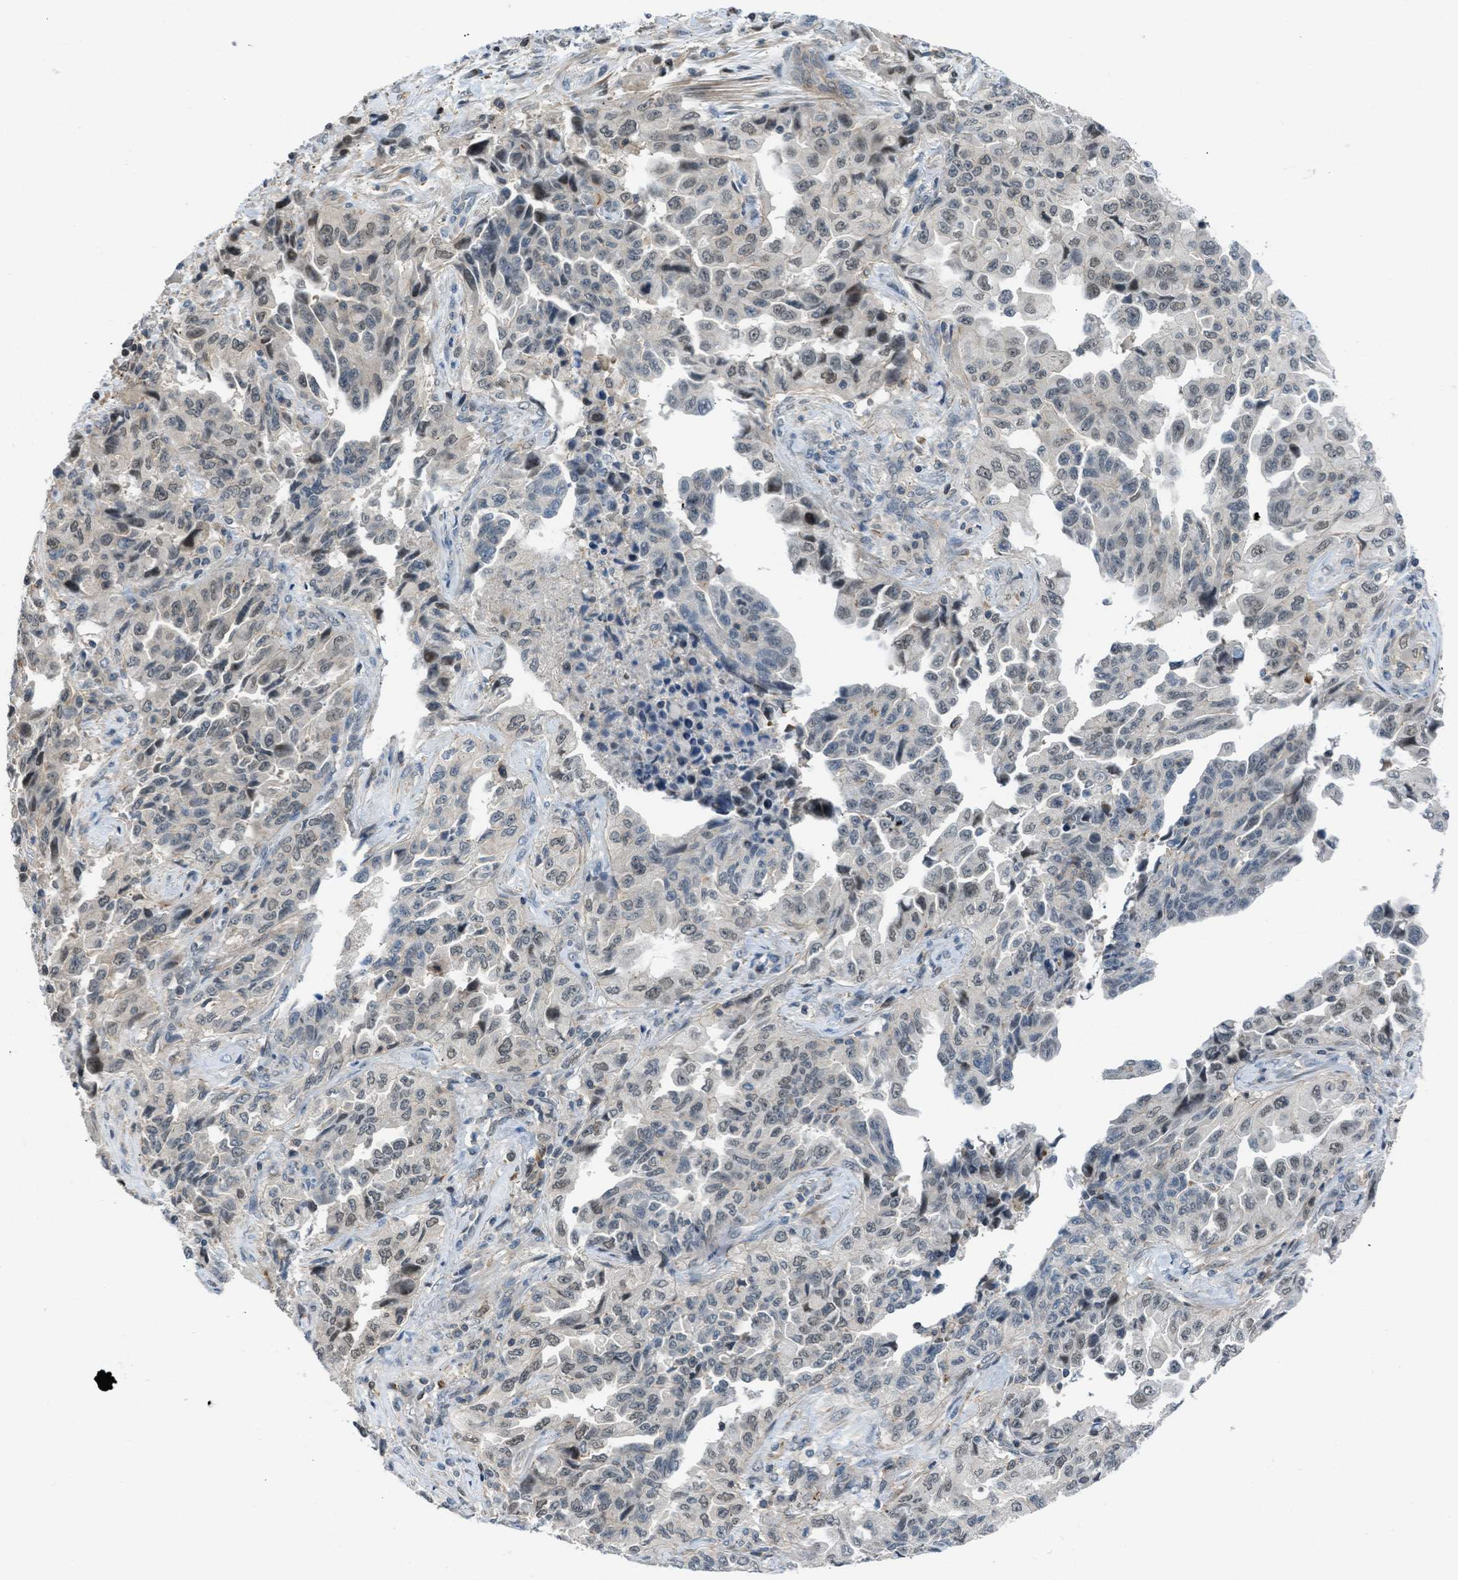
{"staining": {"intensity": "weak", "quantity": "<25%", "location": "nuclear"}, "tissue": "lung cancer", "cell_type": "Tumor cells", "image_type": "cancer", "snomed": [{"axis": "morphology", "description": "Adenocarcinoma, NOS"}, {"axis": "topography", "description": "Lung"}], "caption": "Micrograph shows no protein staining in tumor cells of lung cancer (adenocarcinoma) tissue.", "gene": "TTBK2", "patient": {"sex": "female", "age": 51}}